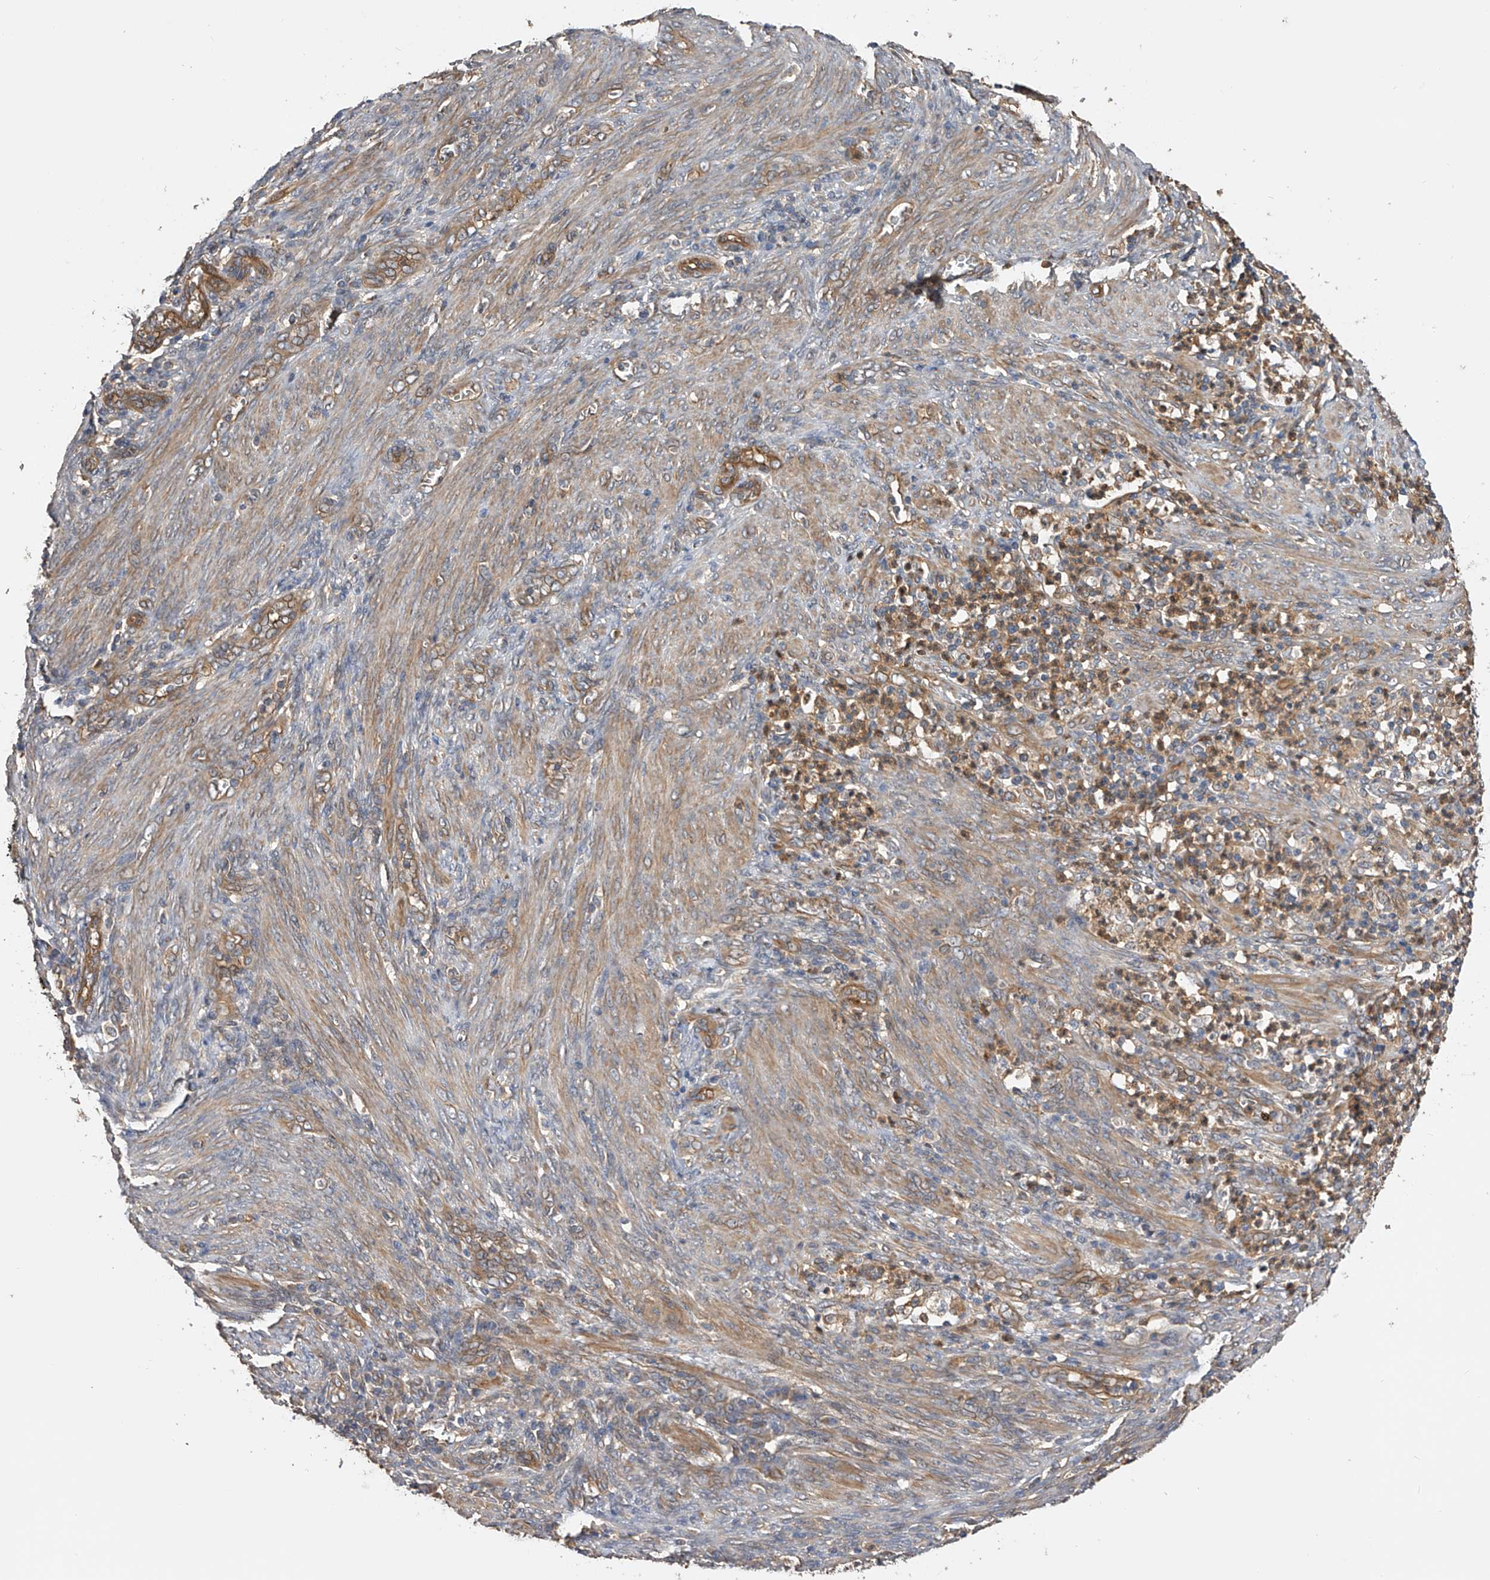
{"staining": {"intensity": "moderate", "quantity": "25%-75%", "location": "cytoplasmic/membranous"}, "tissue": "endometrial cancer", "cell_type": "Tumor cells", "image_type": "cancer", "snomed": [{"axis": "morphology", "description": "Adenocarcinoma, NOS"}, {"axis": "topography", "description": "Endometrium"}], "caption": "This image shows immunohistochemistry staining of endometrial cancer, with medium moderate cytoplasmic/membranous expression in about 25%-75% of tumor cells.", "gene": "PTPRA", "patient": {"sex": "female", "age": 51}}